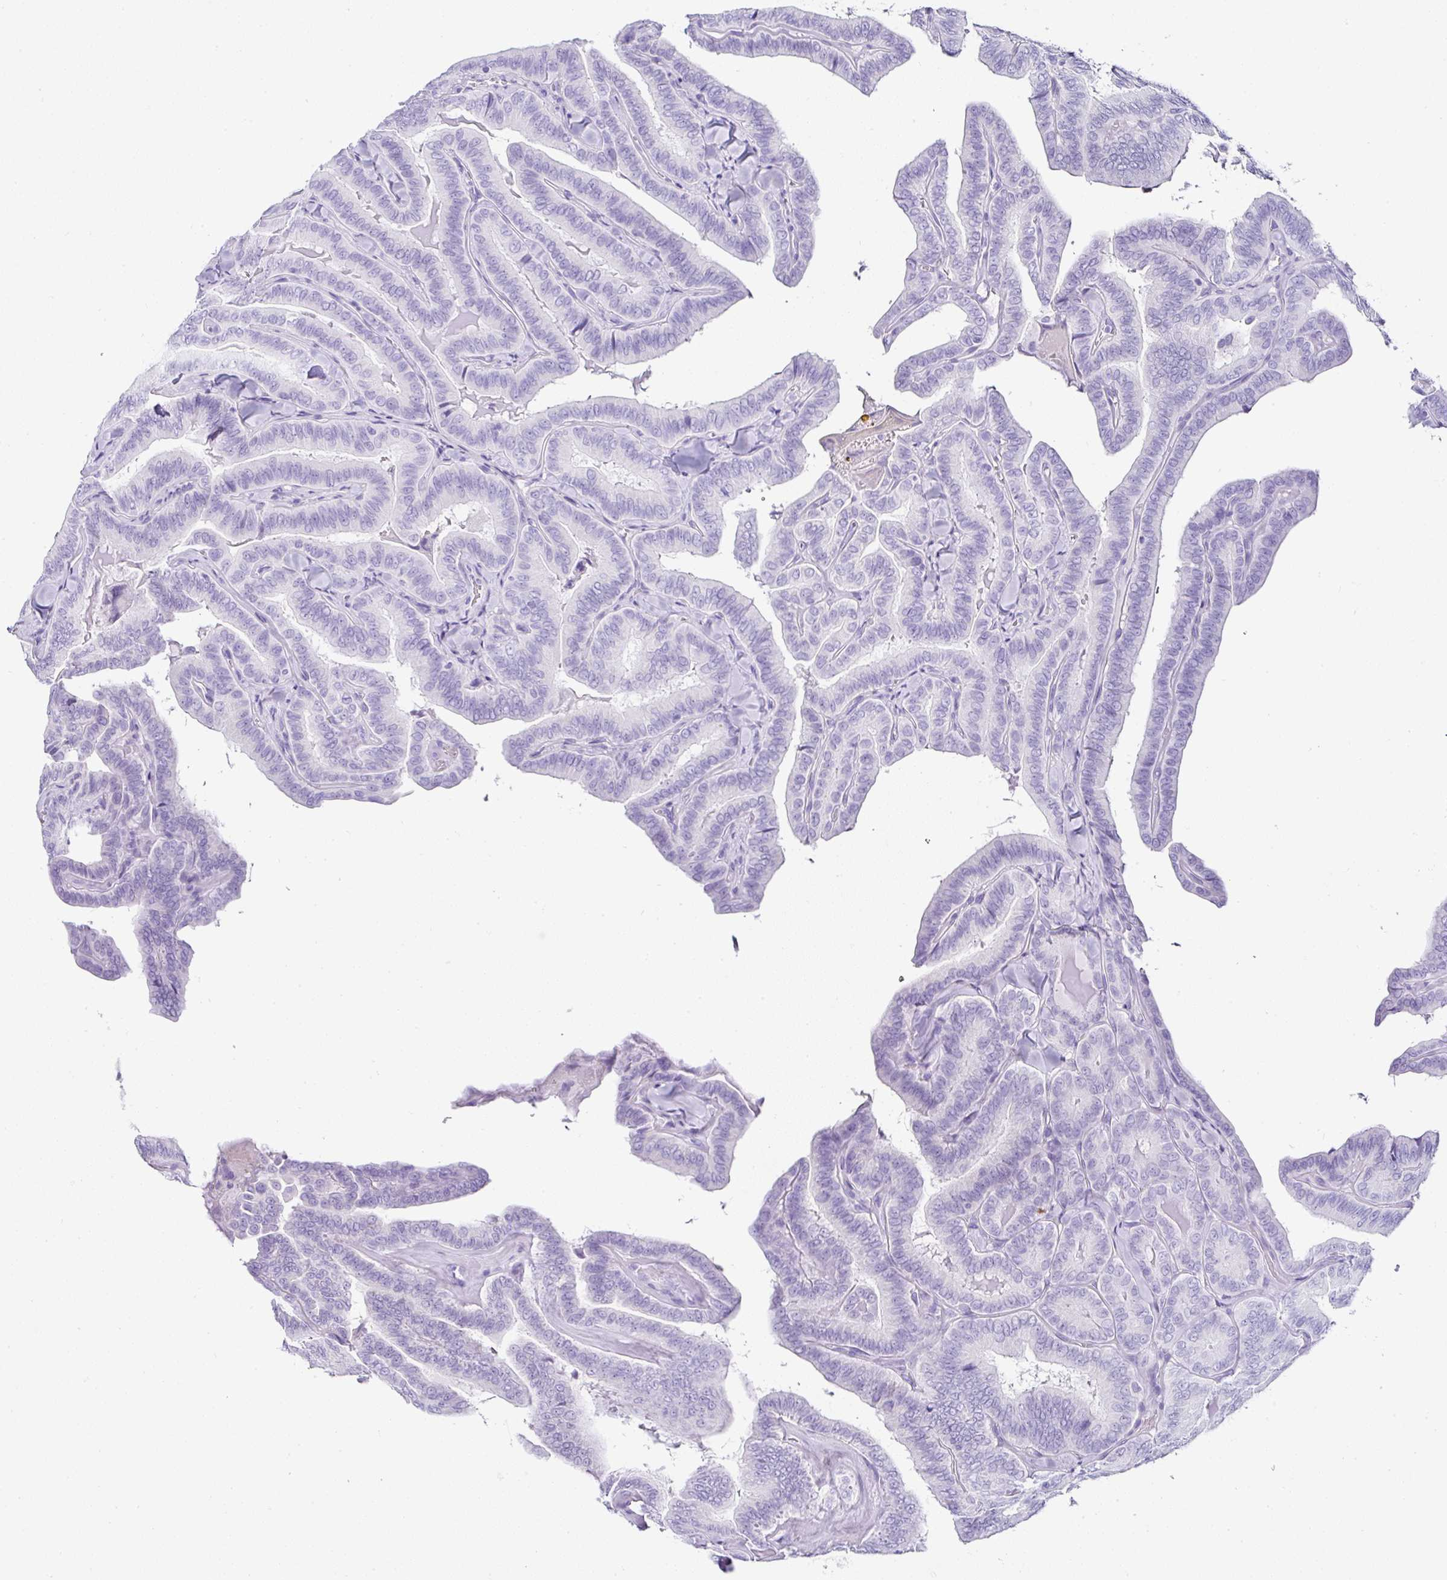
{"staining": {"intensity": "negative", "quantity": "none", "location": "none"}, "tissue": "thyroid cancer", "cell_type": "Tumor cells", "image_type": "cancer", "snomed": [{"axis": "morphology", "description": "Papillary adenocarcinoma, NOS"}, {"axis": "topography", "description": "Thyroid gland"}], "caption": "Immunohistochemistry of human thyroid cancer demonstrates no positivity in tumor cells.", "gene": "SERPINB3", "patient": {"sex": "male", "age": 61}}